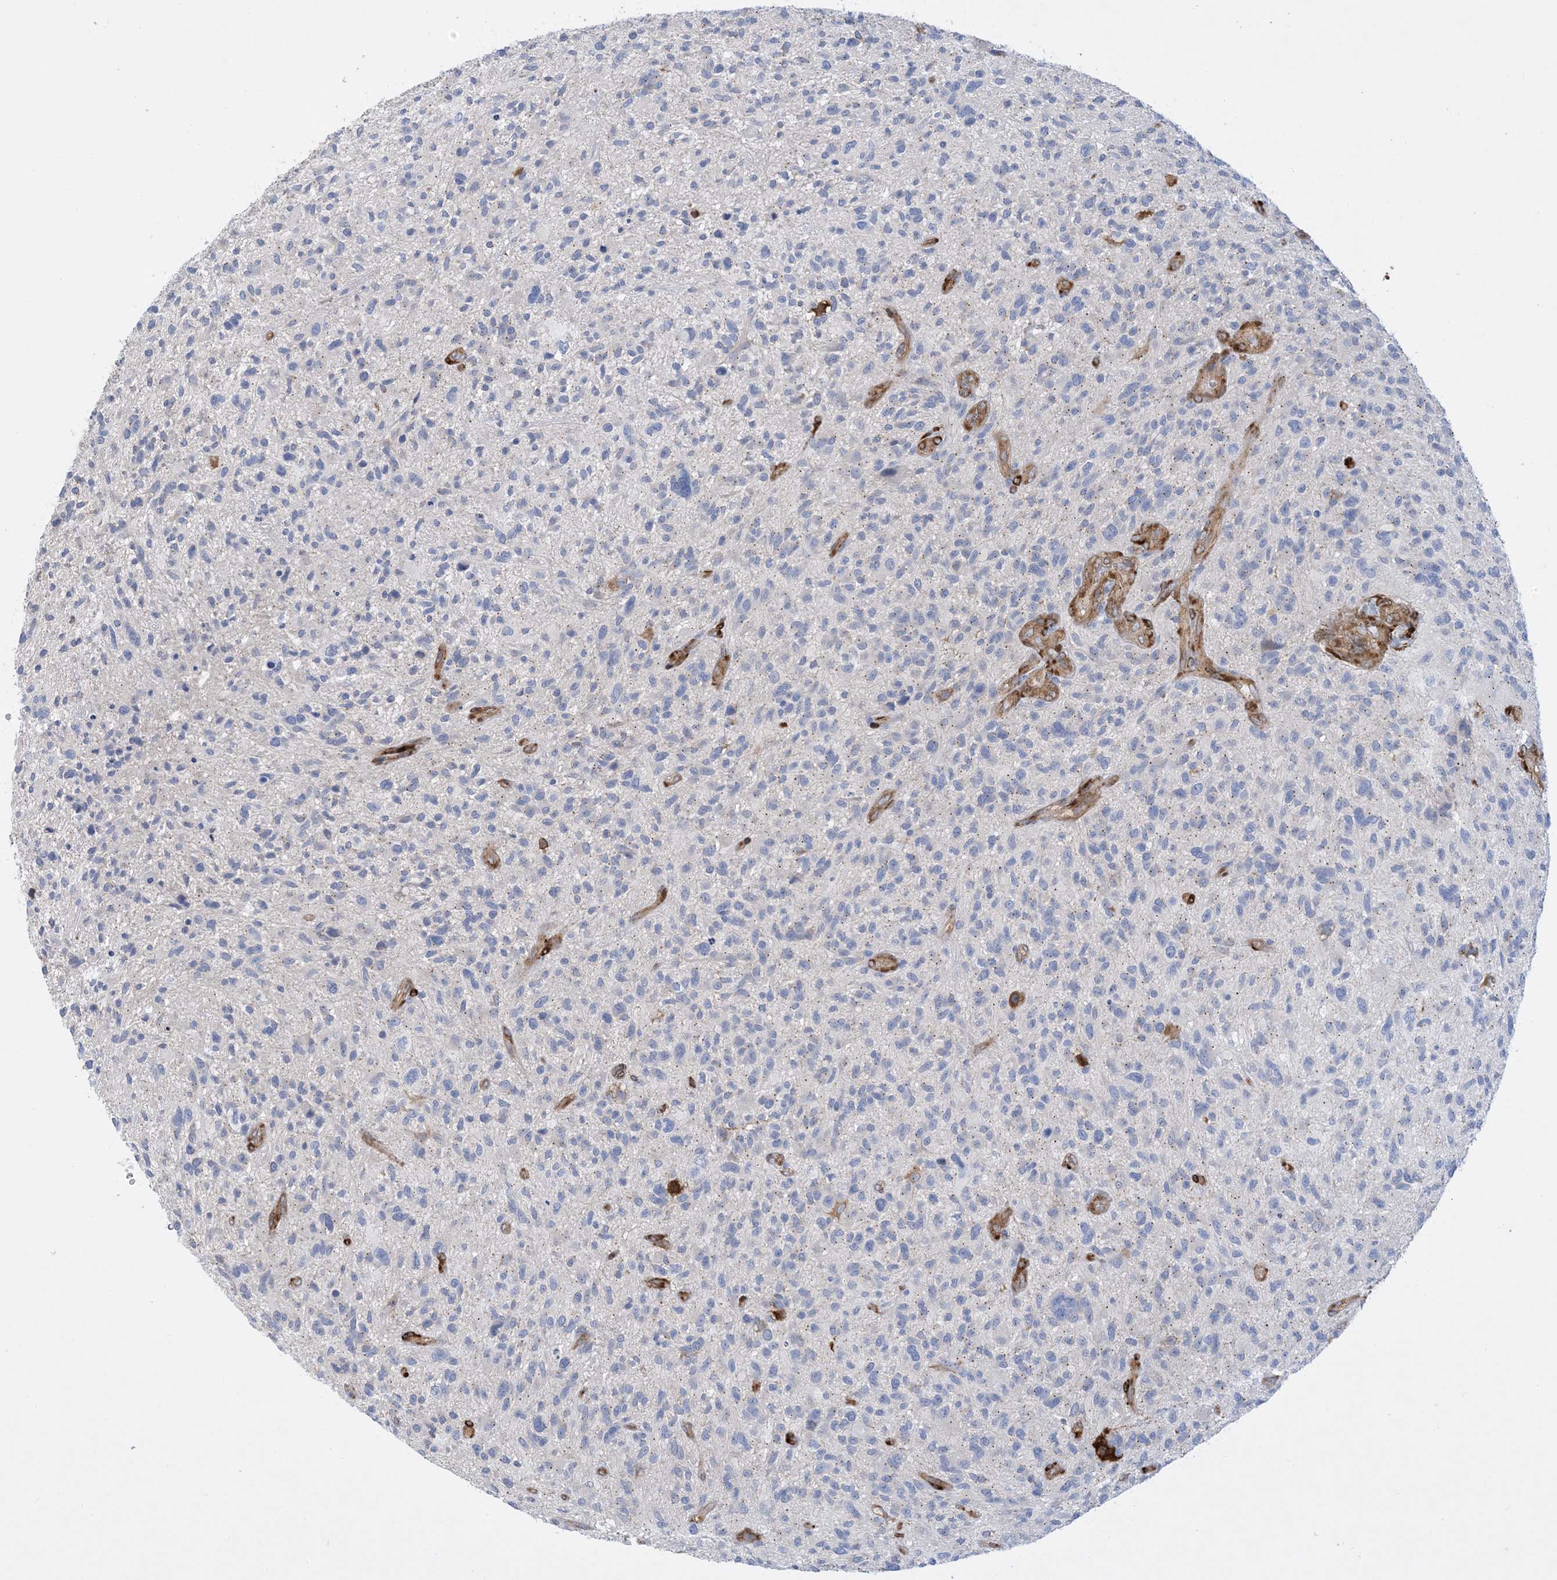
{"staining": {"intensity": "negative", "quantity": "none", "location": "none"}, "tissue": "glioma", "cell_type": "Tumor cells", "image_type": "cancer", "snomed": [{"axis": "morphology", "description": "Glioma, malignant, High grade"}, {"axis": "topography", "description": "Brain"}], "caption": "High power microscopy photomicrograph of an IHC image of glioma, revealing no significant expression in tumor cells.", "gene": "RBMS3", "patient": {"sex": "male", "age": 47}}